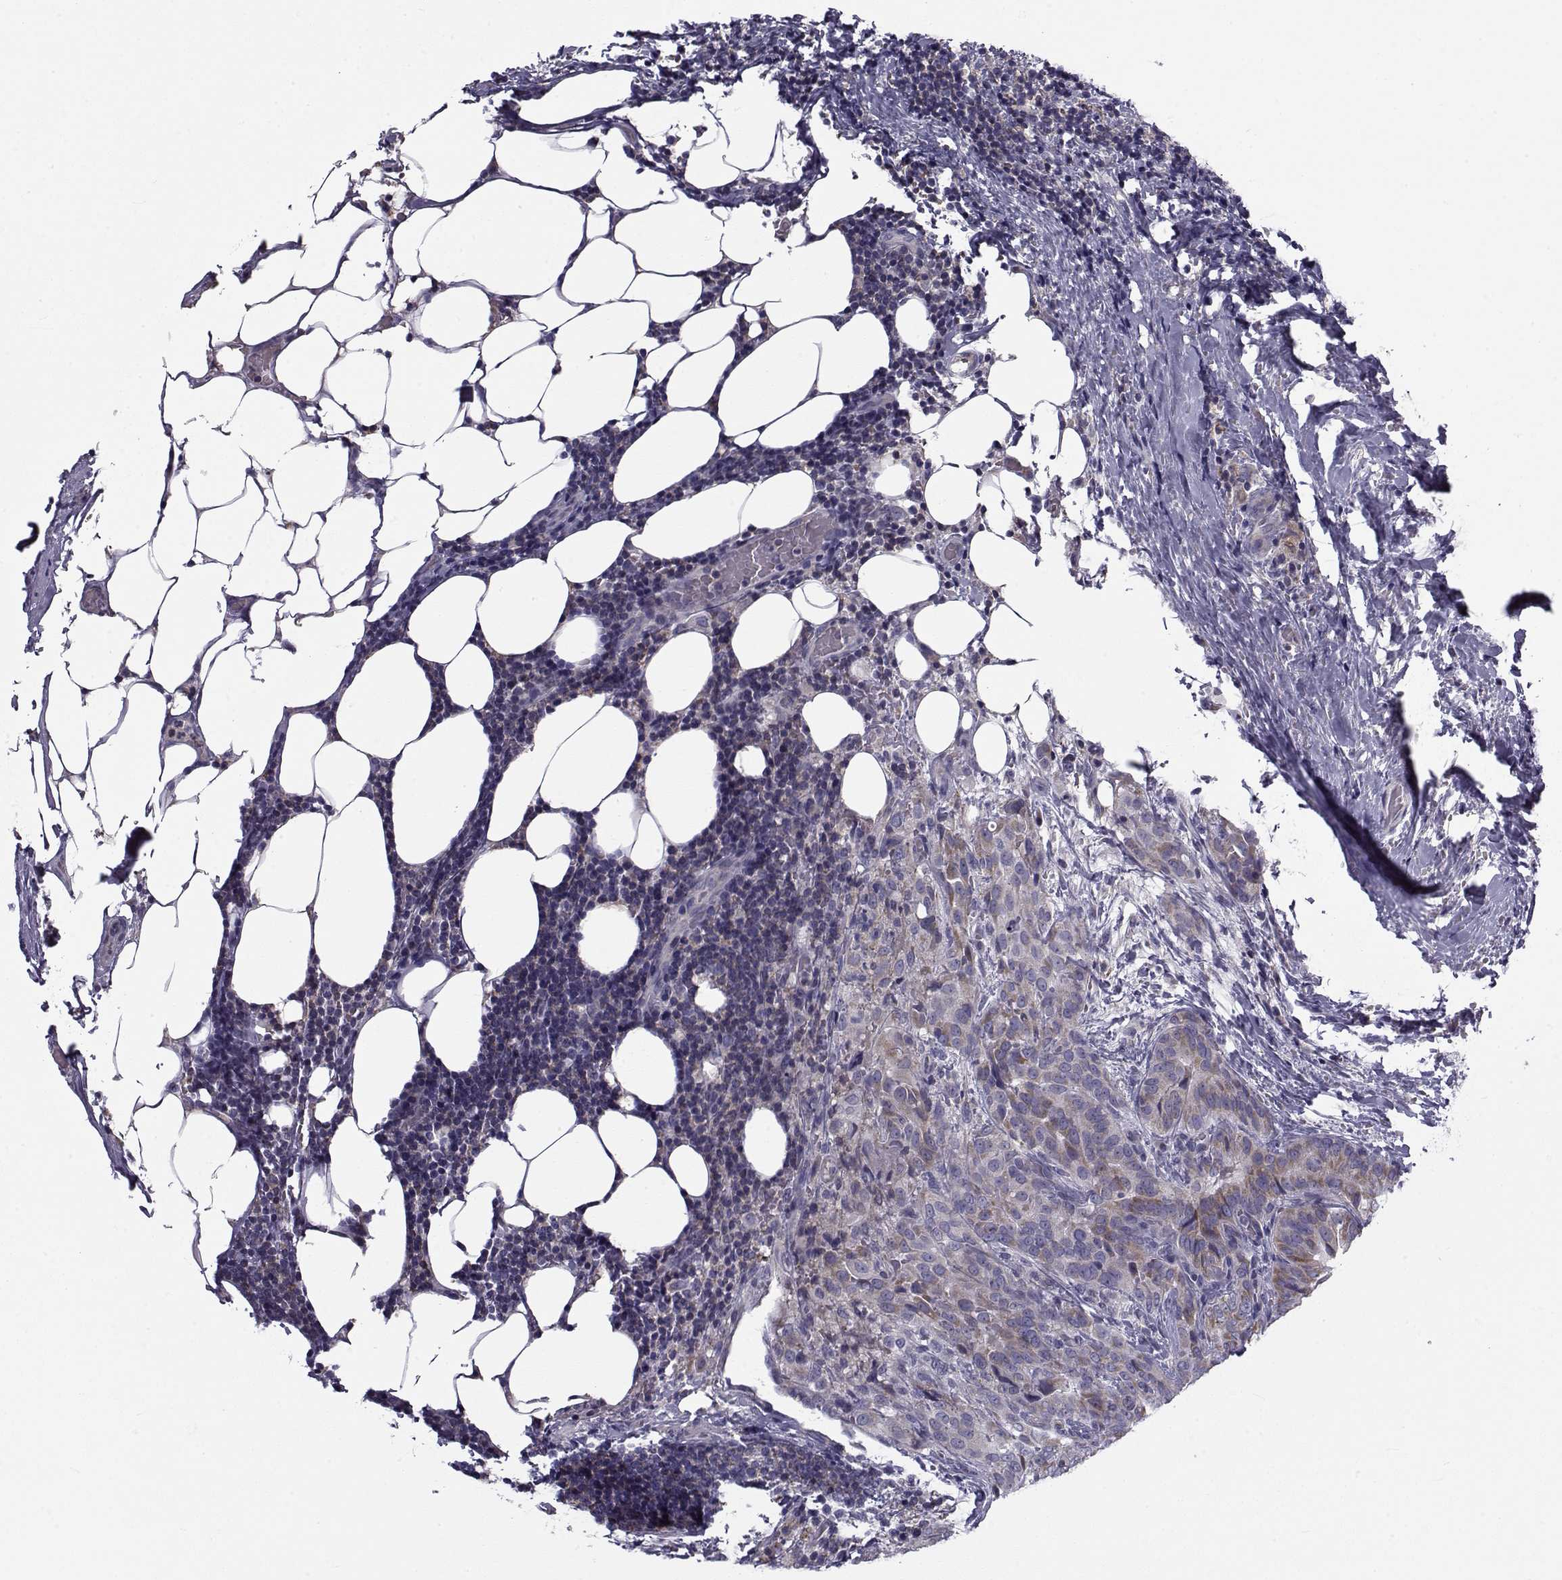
{"staining": {"intensity": "weak", "quantity": "25%-75%", "location": "cytoplasmic/membranous"}, "tissue": "thyroid cancer", "cell_type": "Tumor cells", "image_type": "cancer", "snomed": [{"axis": "morphology", "description": "Papillary adenocarcinoma, NOS"}, {"axis": "topography", "description": "Thyroid gland"}], "caption": "This micrograph shows thyroid cancer stained with immunohistochemistry to label a protein in brown. The cytoplasmic/membranous of tumor cells show weak positivity for the protein. Nuclei are counter-stained blue.", "gene": "LRRC27", "patient": {"sex": "male", "age": 61}}